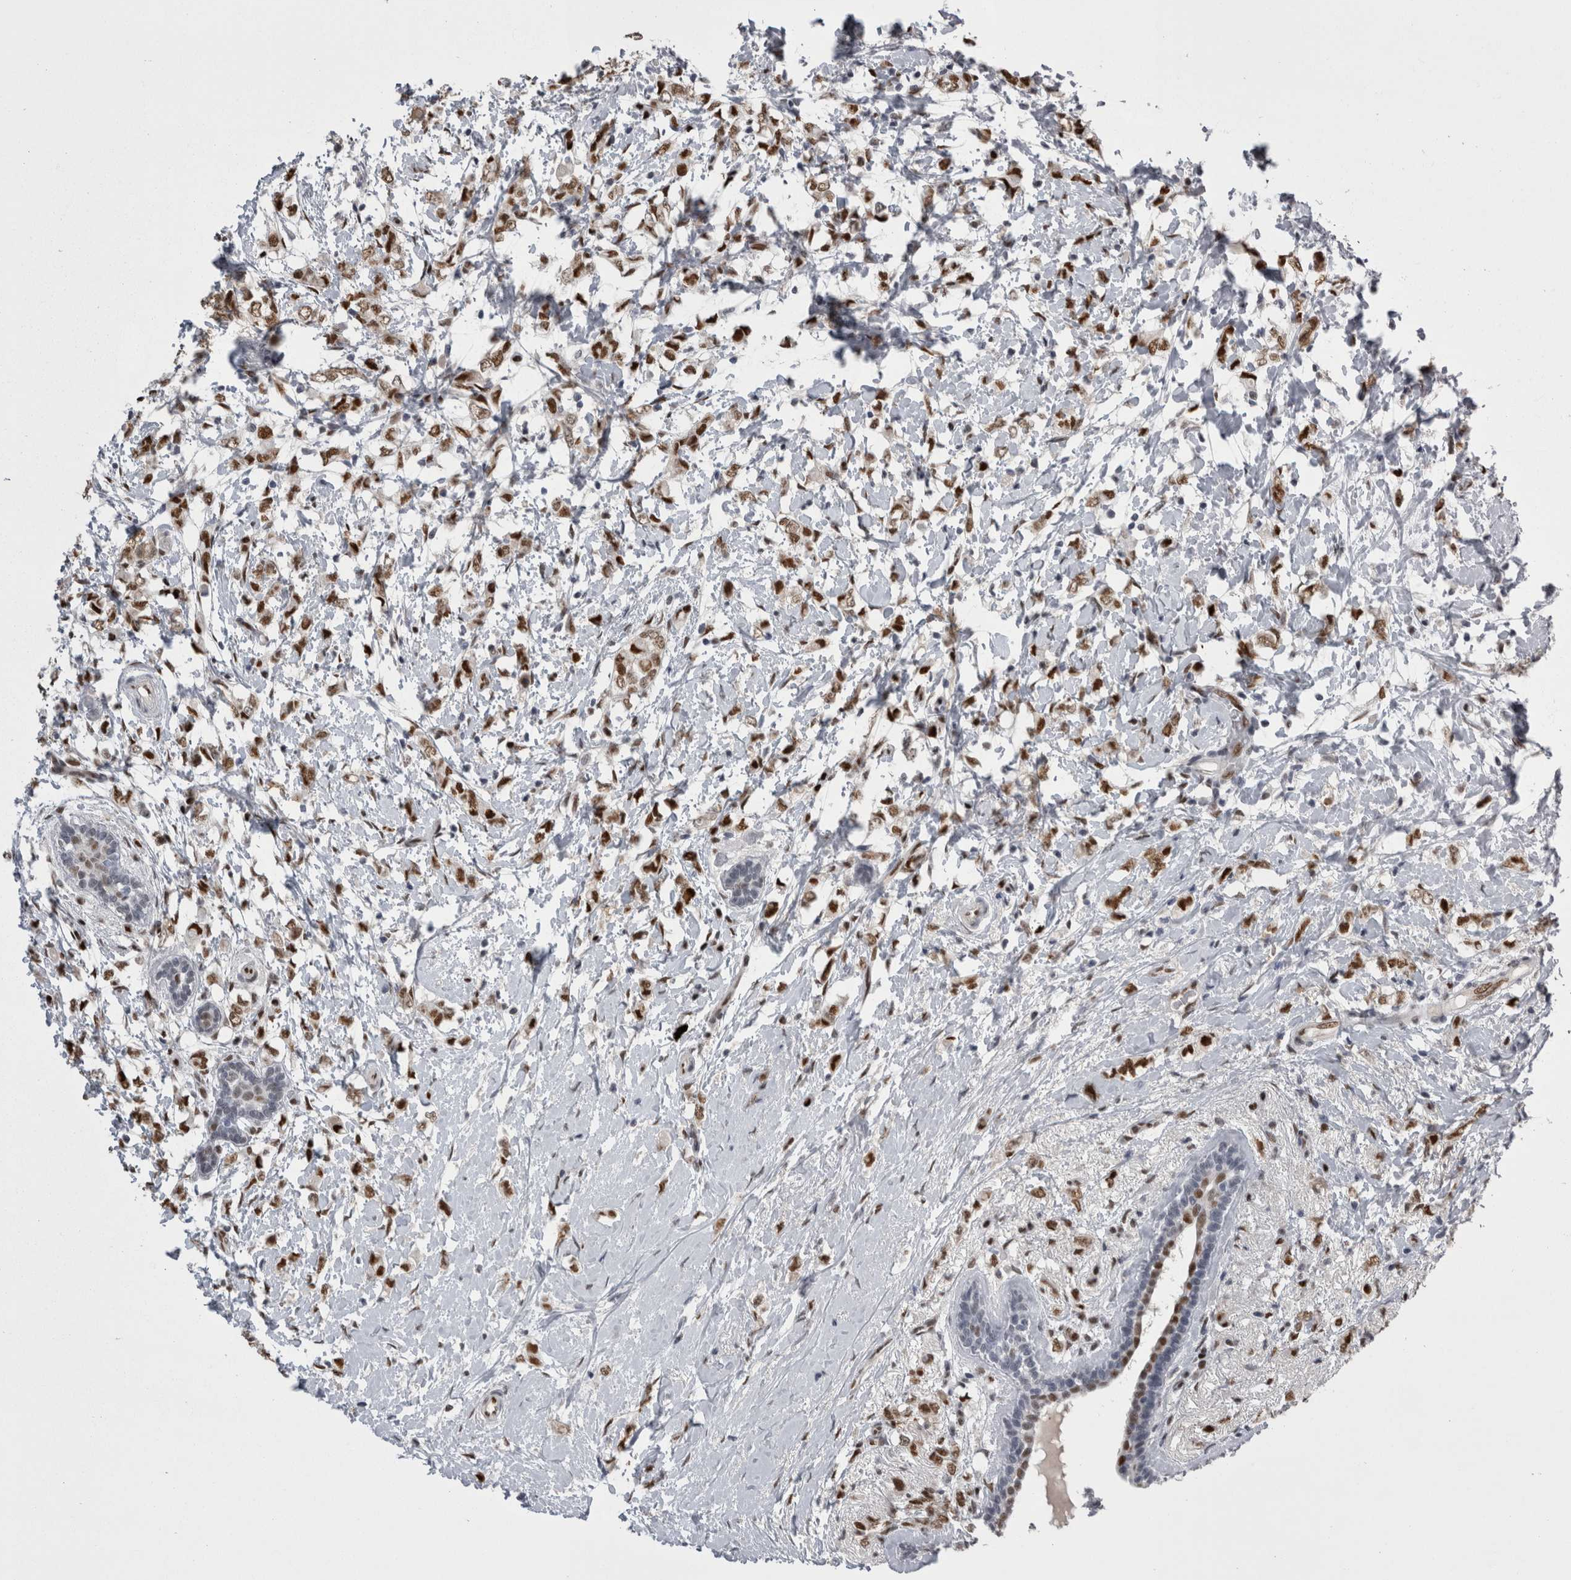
{"staining": {"intensity": "moderate", "quantity": ">75%", "location": "nuclear"}, "tissue": "breast cancer", "cell_type": "Tumor cells", "image_type": "cancer", "snomed": [{"axis": "morphology", "description": "Normal tissue, NOS"}, {"axis": "morphology", "description": "Lobular carcinoma"}, {"axis": "topography", "description": "Breast"}], "caption": "Immunohistochemistry (IHC) (DAB) staining of human breast cancer (lobular carcinoma) demonstrates moderate nuclear protein positivity in about >75% of tumor cells. The protein is stained brown, and the nuclei are stained in blue (DAB IHC with brightfield microscopy, high magnification).", "gene": "C1orf54", "patient": {"sex": "female", "age": 47}}